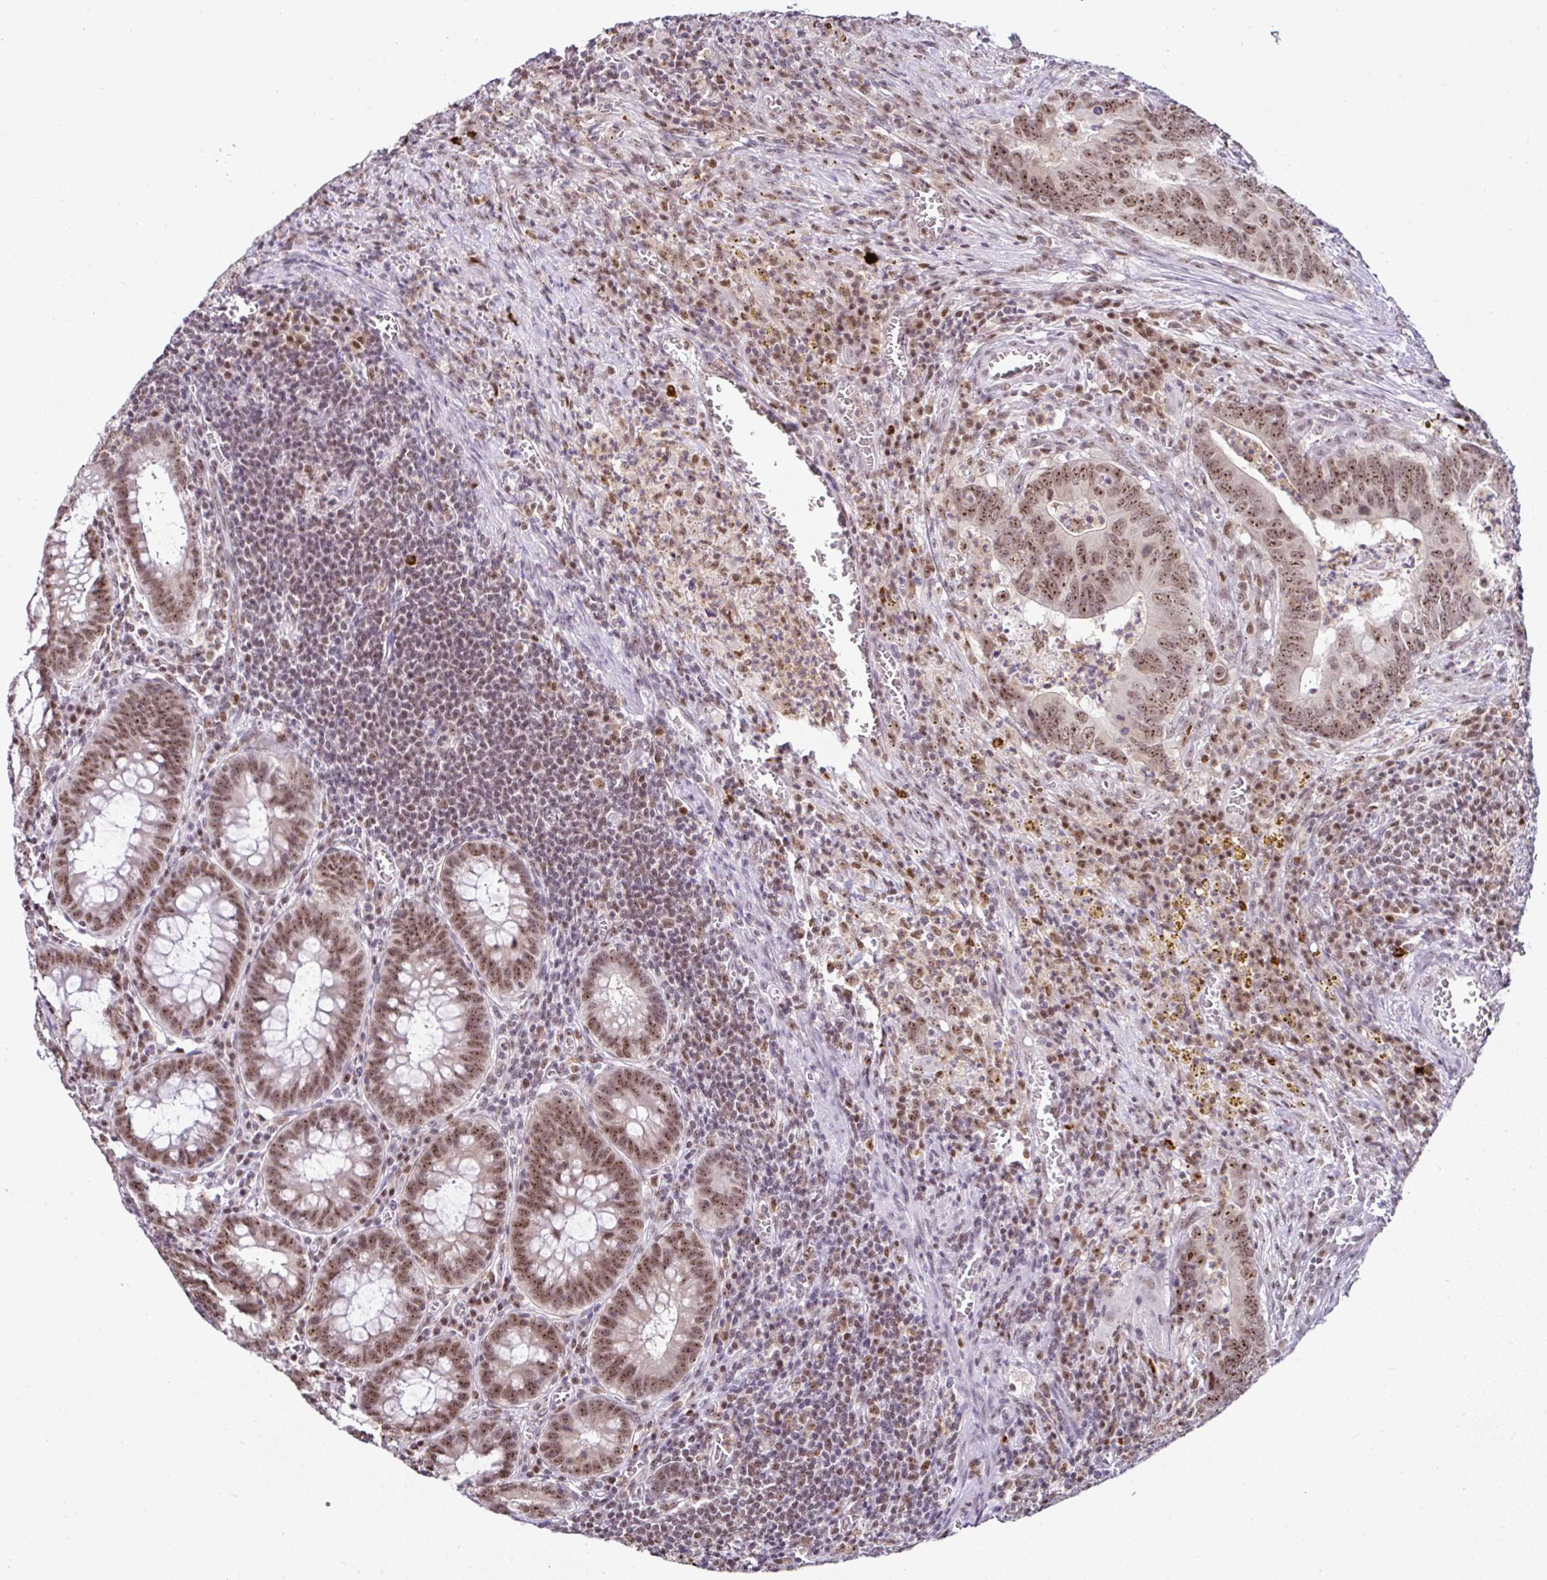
{"staining": {"intensity": "moderate", "quantity": ">75%", "location": "nuclear"}, "tissue": "colorectal cancer", "cell_type": "Tumor cells", "image_type": "cancer", "snomed": [{"axis": "morphology", "description": "Adenocarcinoma, NOS"}, {"axis": "topography", "description": "Colon"}], "caption": "Protein staining of adenocarcinoma (colorectal) tissue shows moderate nuclear positivity in approximately >75% of tumor cells.", "gene": "PTPN2", "patient": {"sex": "male", "age": 86}}